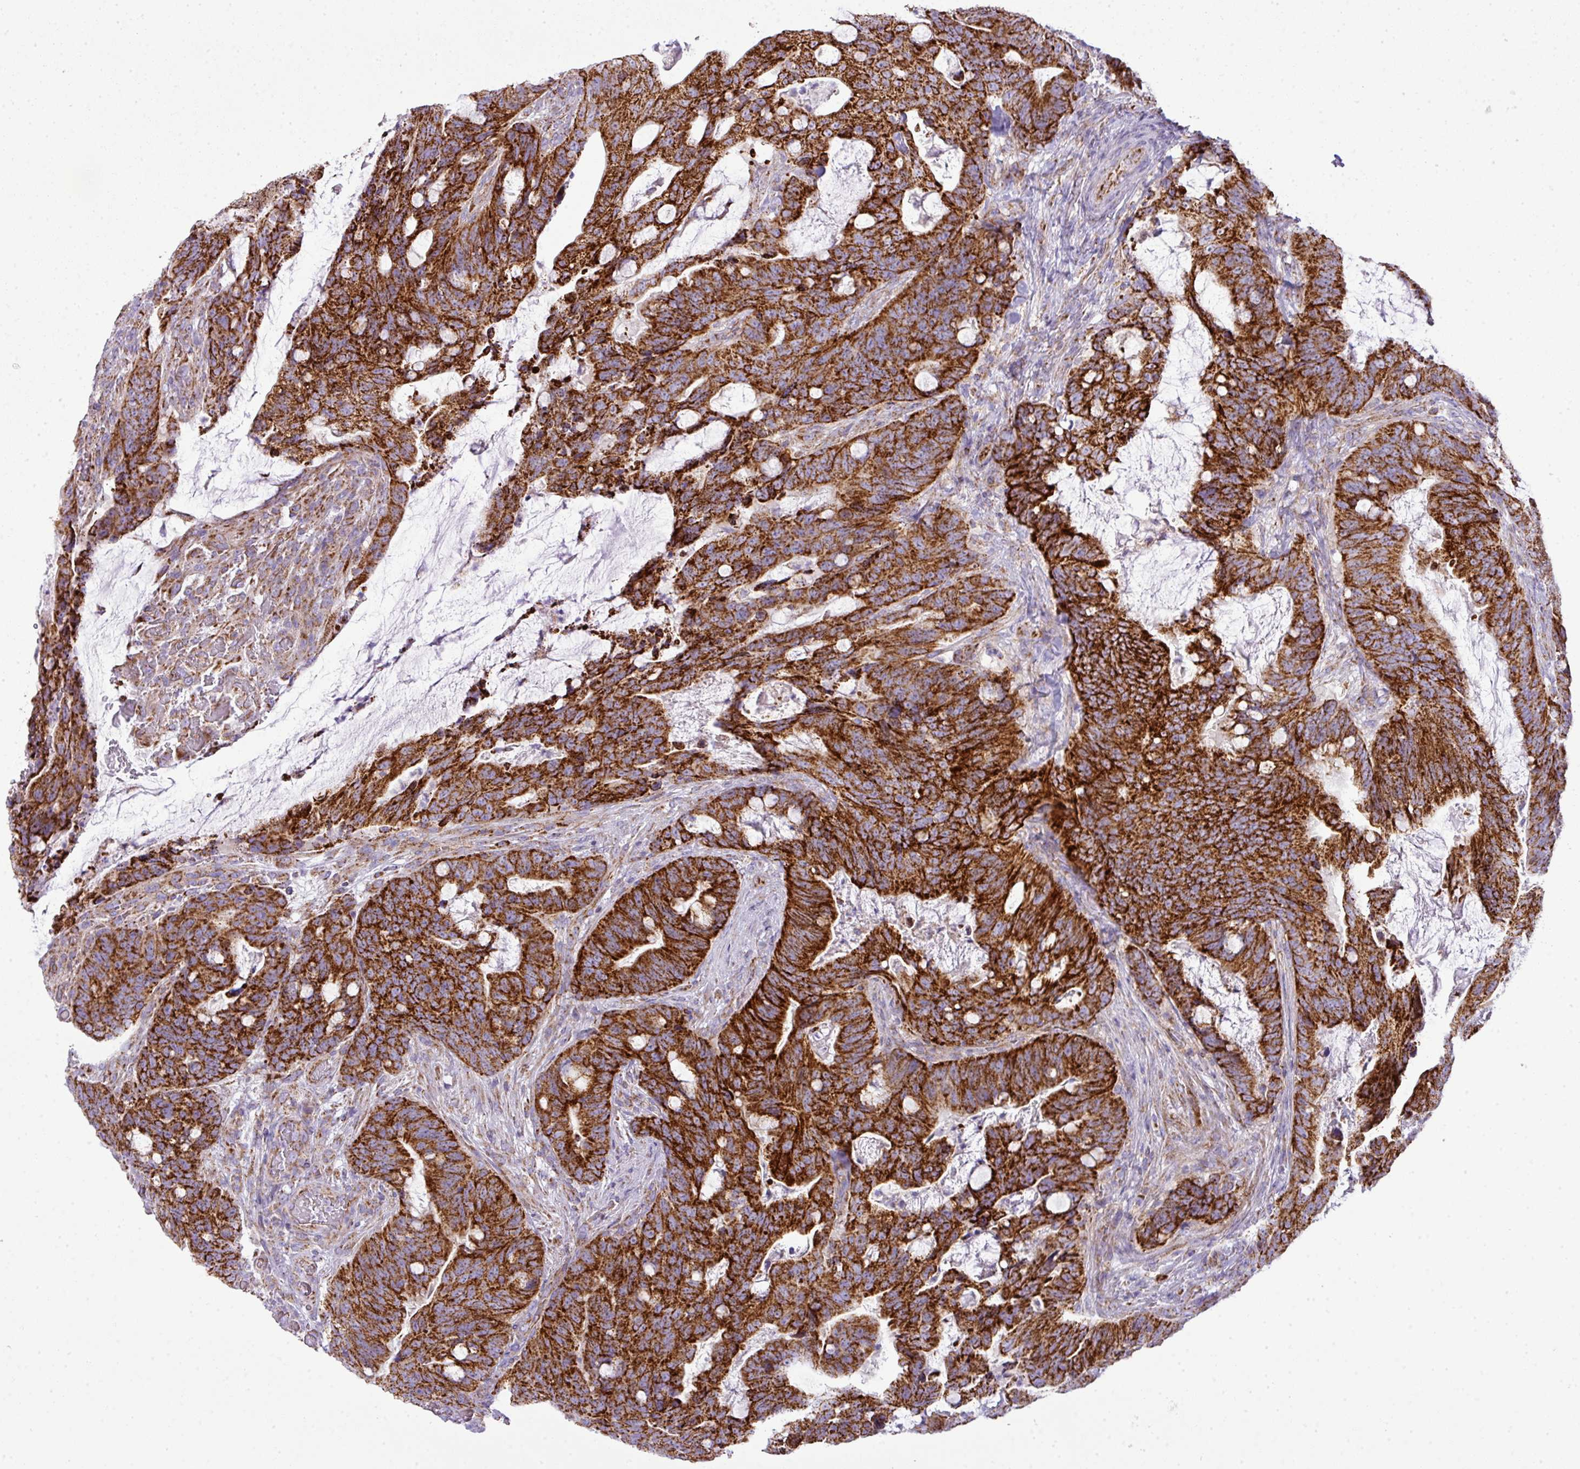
{"staining": {"intensity": "strong", "quantity": ">75%", "location": "cytoplasmic/membranous"}, "tissue": "colorectal cancer", "cell_type": "Tumor cells", "image_type": "cancer", "snomed": [{"axis": "morphology", "description": "Adenocarcinoma, NOS"}, {"axis": "topography", "description": "Colon"}], "caption": "Immunohistochemical staining of colorectal adenocarcinoma displays high levels of strong cytoplasmic/membranous staining in about >75% of tumor cells.", "gene": "ZNF81", "patient": {"sex": "female", "age": 82}}